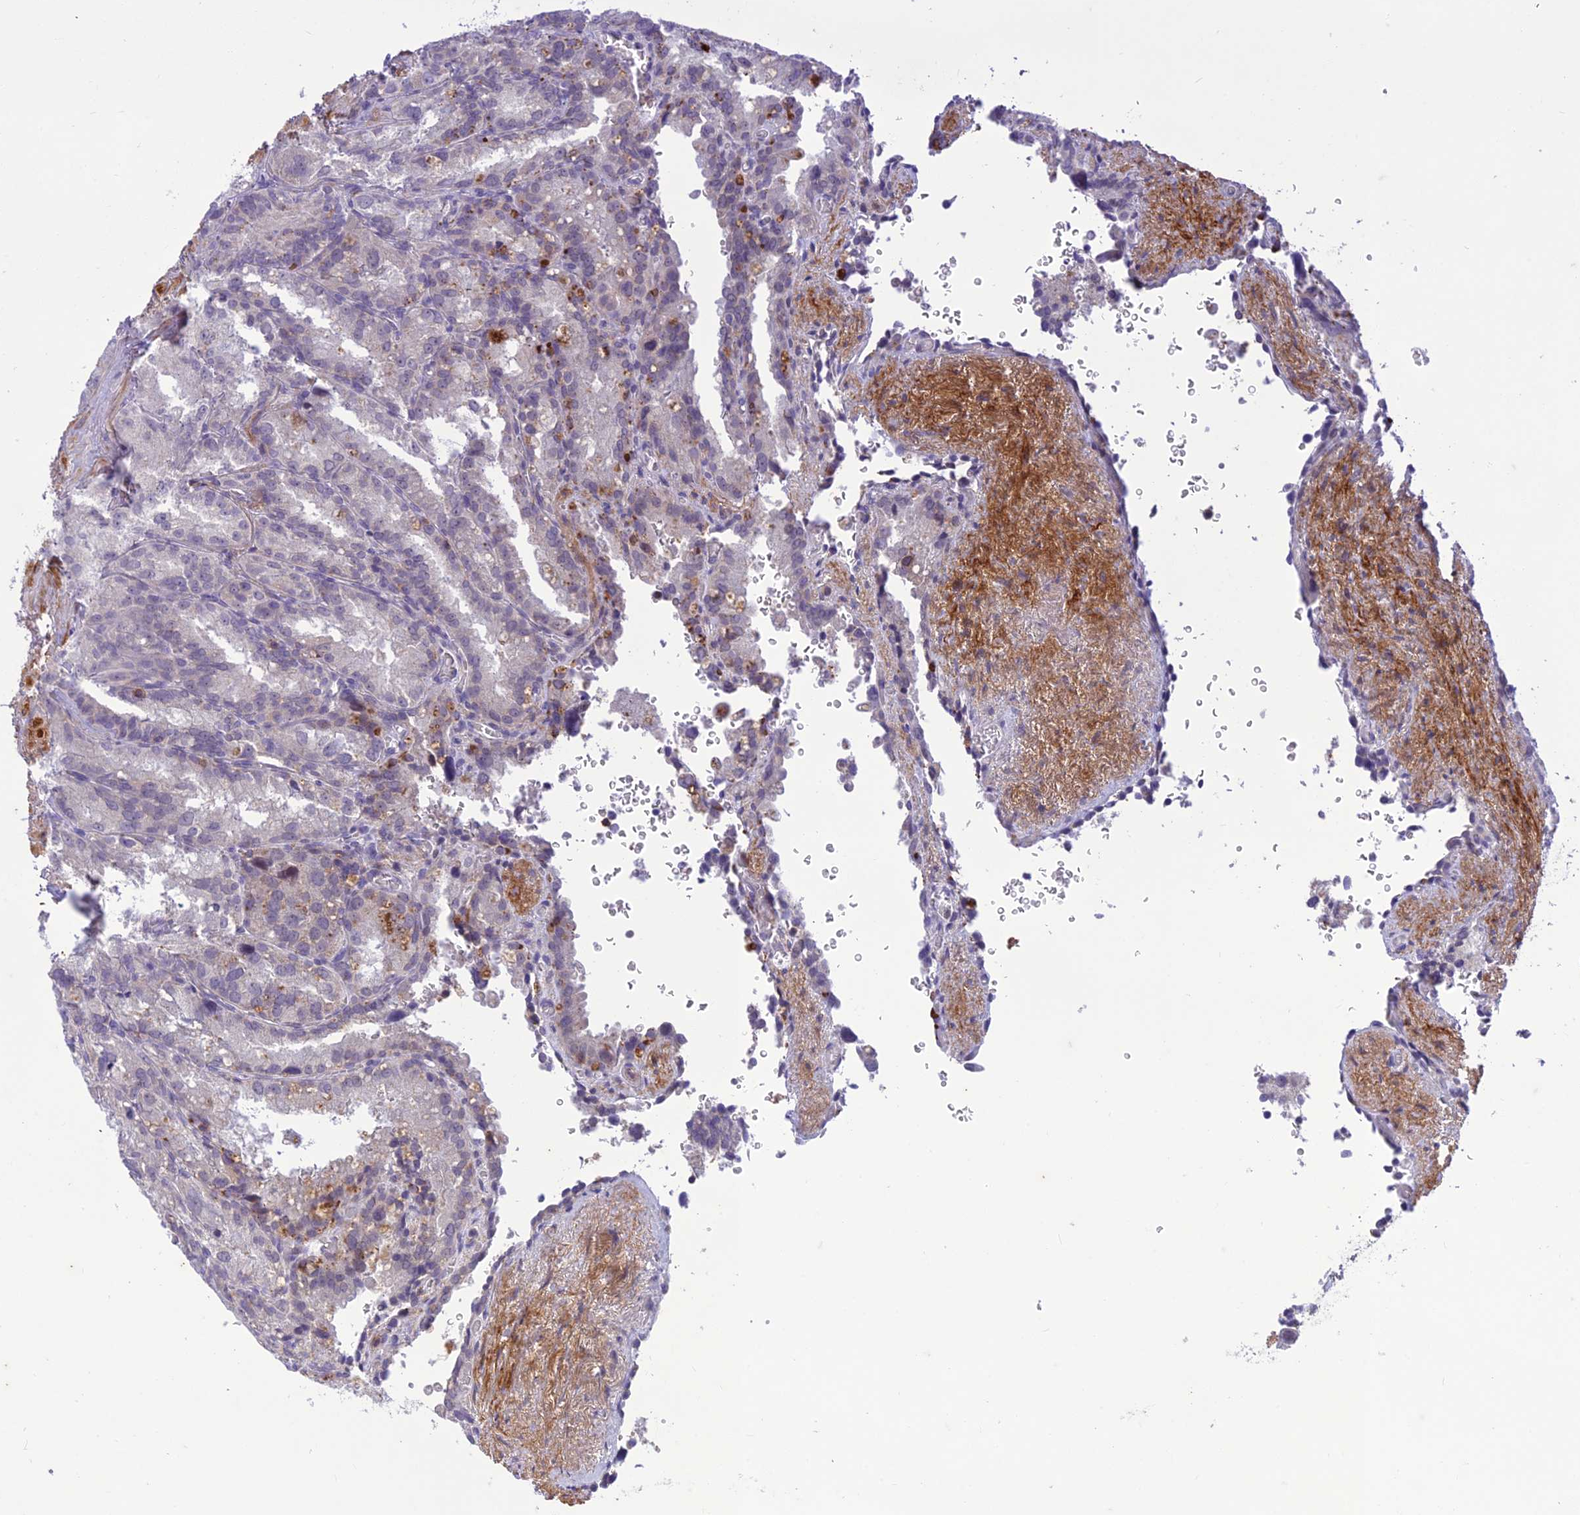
{"staining": {"intensity": "negative", "quantity": "none", "location": "none"}, "tissue": "seminal vesicle", "cell_type": "Glandular cells", "image_type": "normal", "snomed": [{"axis": "morphology", "description": "Normal tissue, NOS"}, {"axis": "topography", "description": "Seminal veicle"}], "caption": "A micrograph of seminal vesicle stained for a protein exhibits no brown staining in glandular cells. Nuclei are stained in blue.", "gene": "ITGAE", "patient": {"sex": "male", "age": 62}}